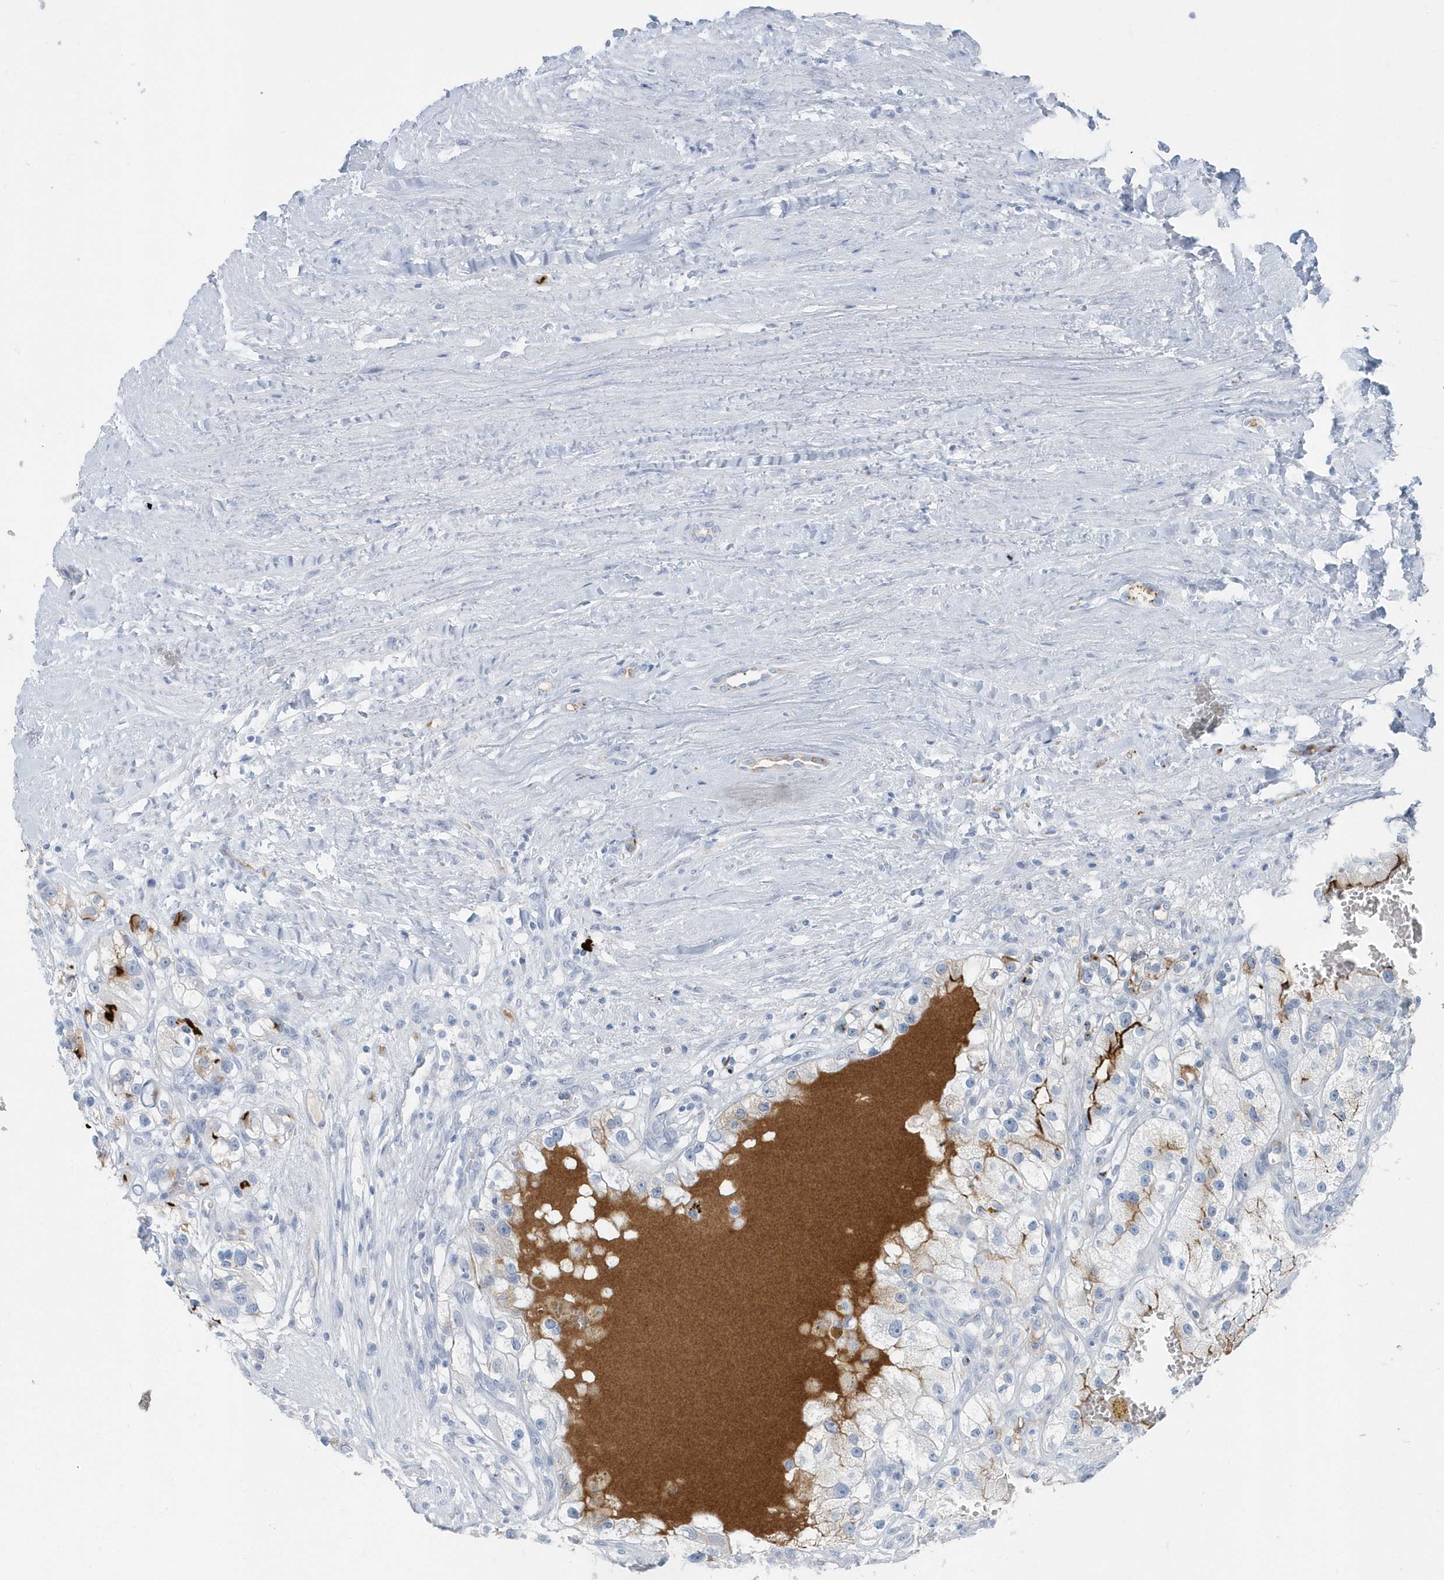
{"staining": {"intensity": "moderate", "quantity": "<25%", "location": "cytoplasmic/membranous"}, "tissue": "renal cancer", "cell_type": "Tumor cells", "image_type": "cancer", "snomed": [{"axis": "morphology", "description": "Adenocarcinoma, NOS"}, {"axis": "topography", "description": "Kidney"}], "caption": "Renal cancer stained with DAB (3,3'-diaminobenzidine) immunohistochemistry shows low levels of moderate cytoplasmic/membranous positivity in approximately <25% of tumor cells.", "gene": "JCHAIN", "patient": {"sex": "female", "age": 57}}